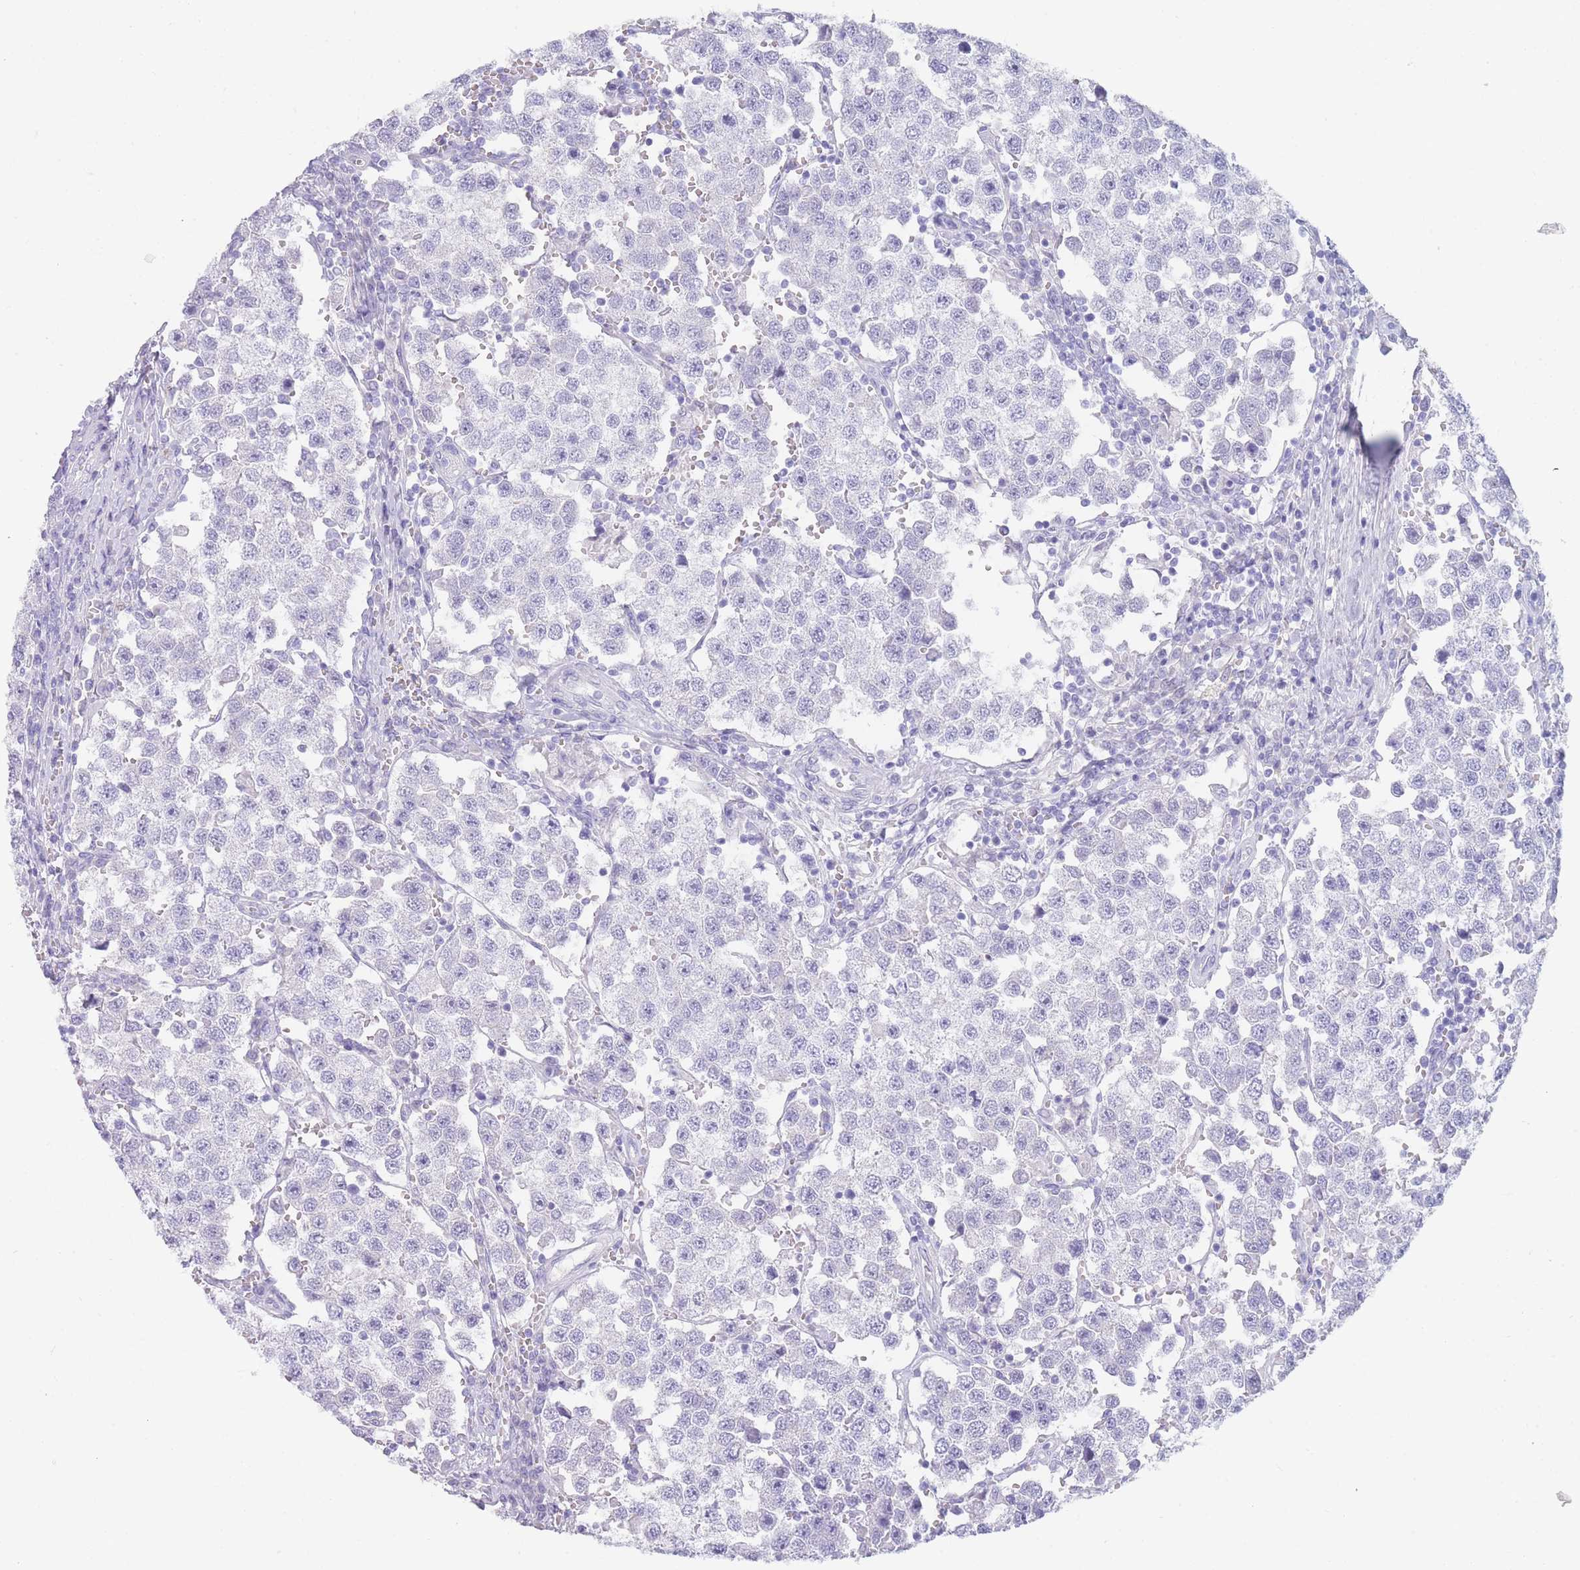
{"staining": {"intensity": "negative", "quantity": "none", "location": "none"}, "tissue": "testis cancer", "cell_type": "Tumor cells", "image_type": "cancer", "snomed": [{"axis": "morphology", "description": "Seminoma, NOS"}, {"axis": "topography", "description": "Testis"}], "caption": "Tumor cells are negative for protein expression in human testis seminoma. The staining is performed using DAB (3,3'-diaminobenzidine) brown chromogen with nuclei counter-stained in using hematoxylin.", "gene": "ZNF627", "patient": {"sex": "male", "age": 37}}